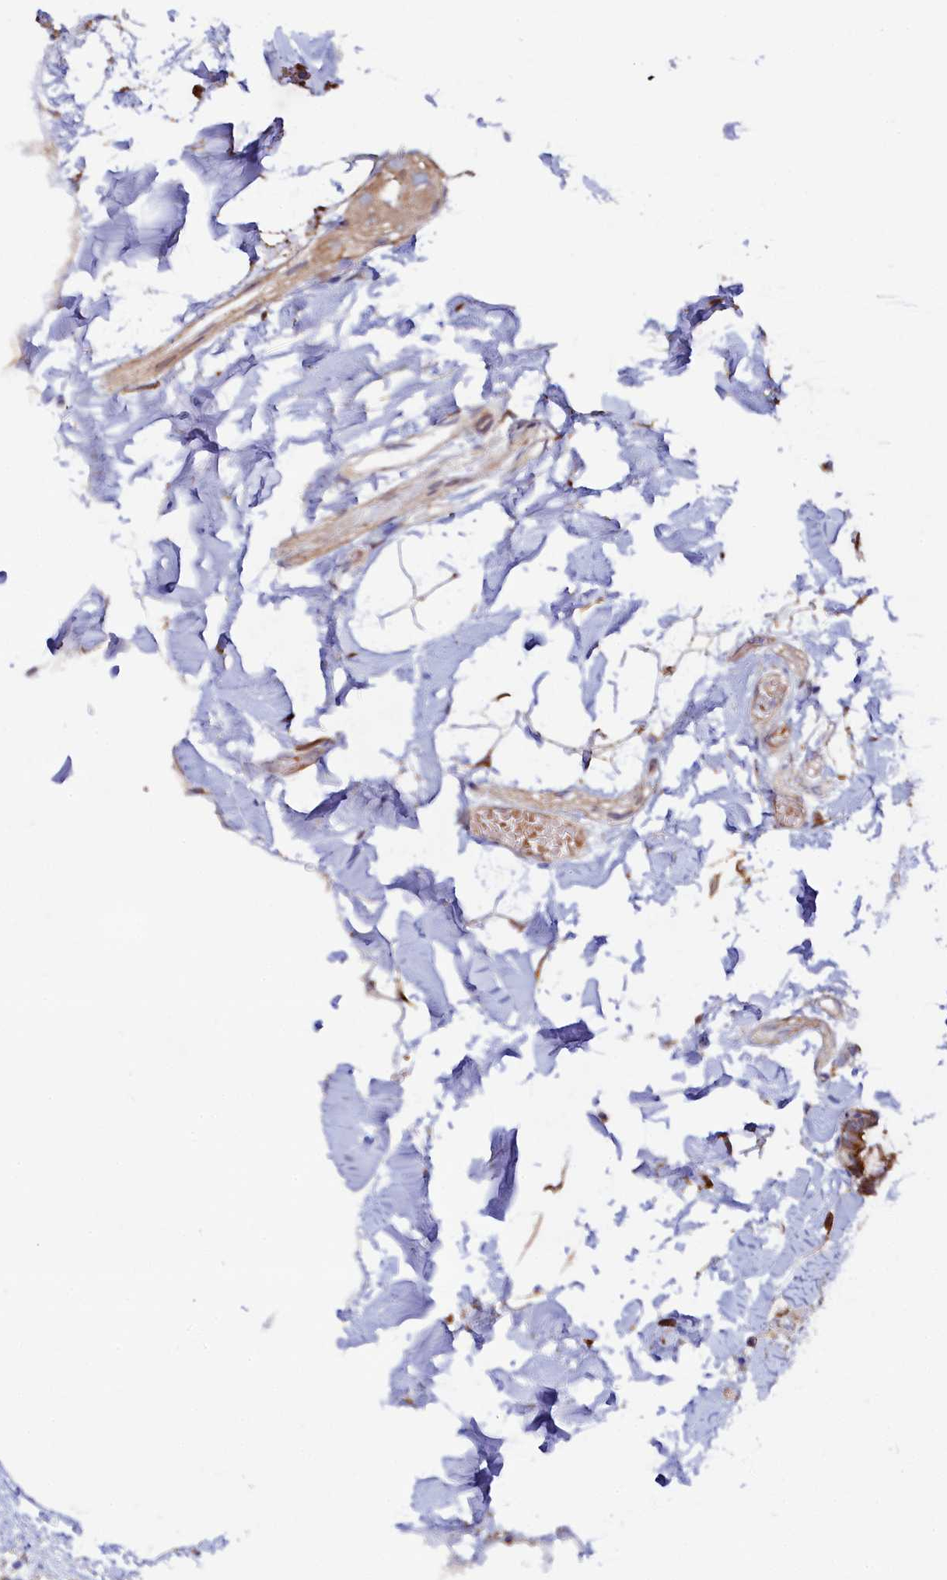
{"staining": {"intensity": "moderate", "quantity": ">75%", "location": "cytoplasmic/membranous"}, "tissue": "colon", "cell_type": "Endothelial cells", "image_type": "normal", "snomed": [{"axis": "morphology", "description": "Normal tissue, NOS"}, {"axis": "topography", "description": "Colon"}], "caption": "Protein staining of unremarkable colon displays moderate cytoplasmic/membranous expression in about >75% of endothelial cells. (DAB = brown stain, brightfield microscopy at high magnification).", "gene": "ASTE1", "patient": {"sex": "male", "age": 75}}